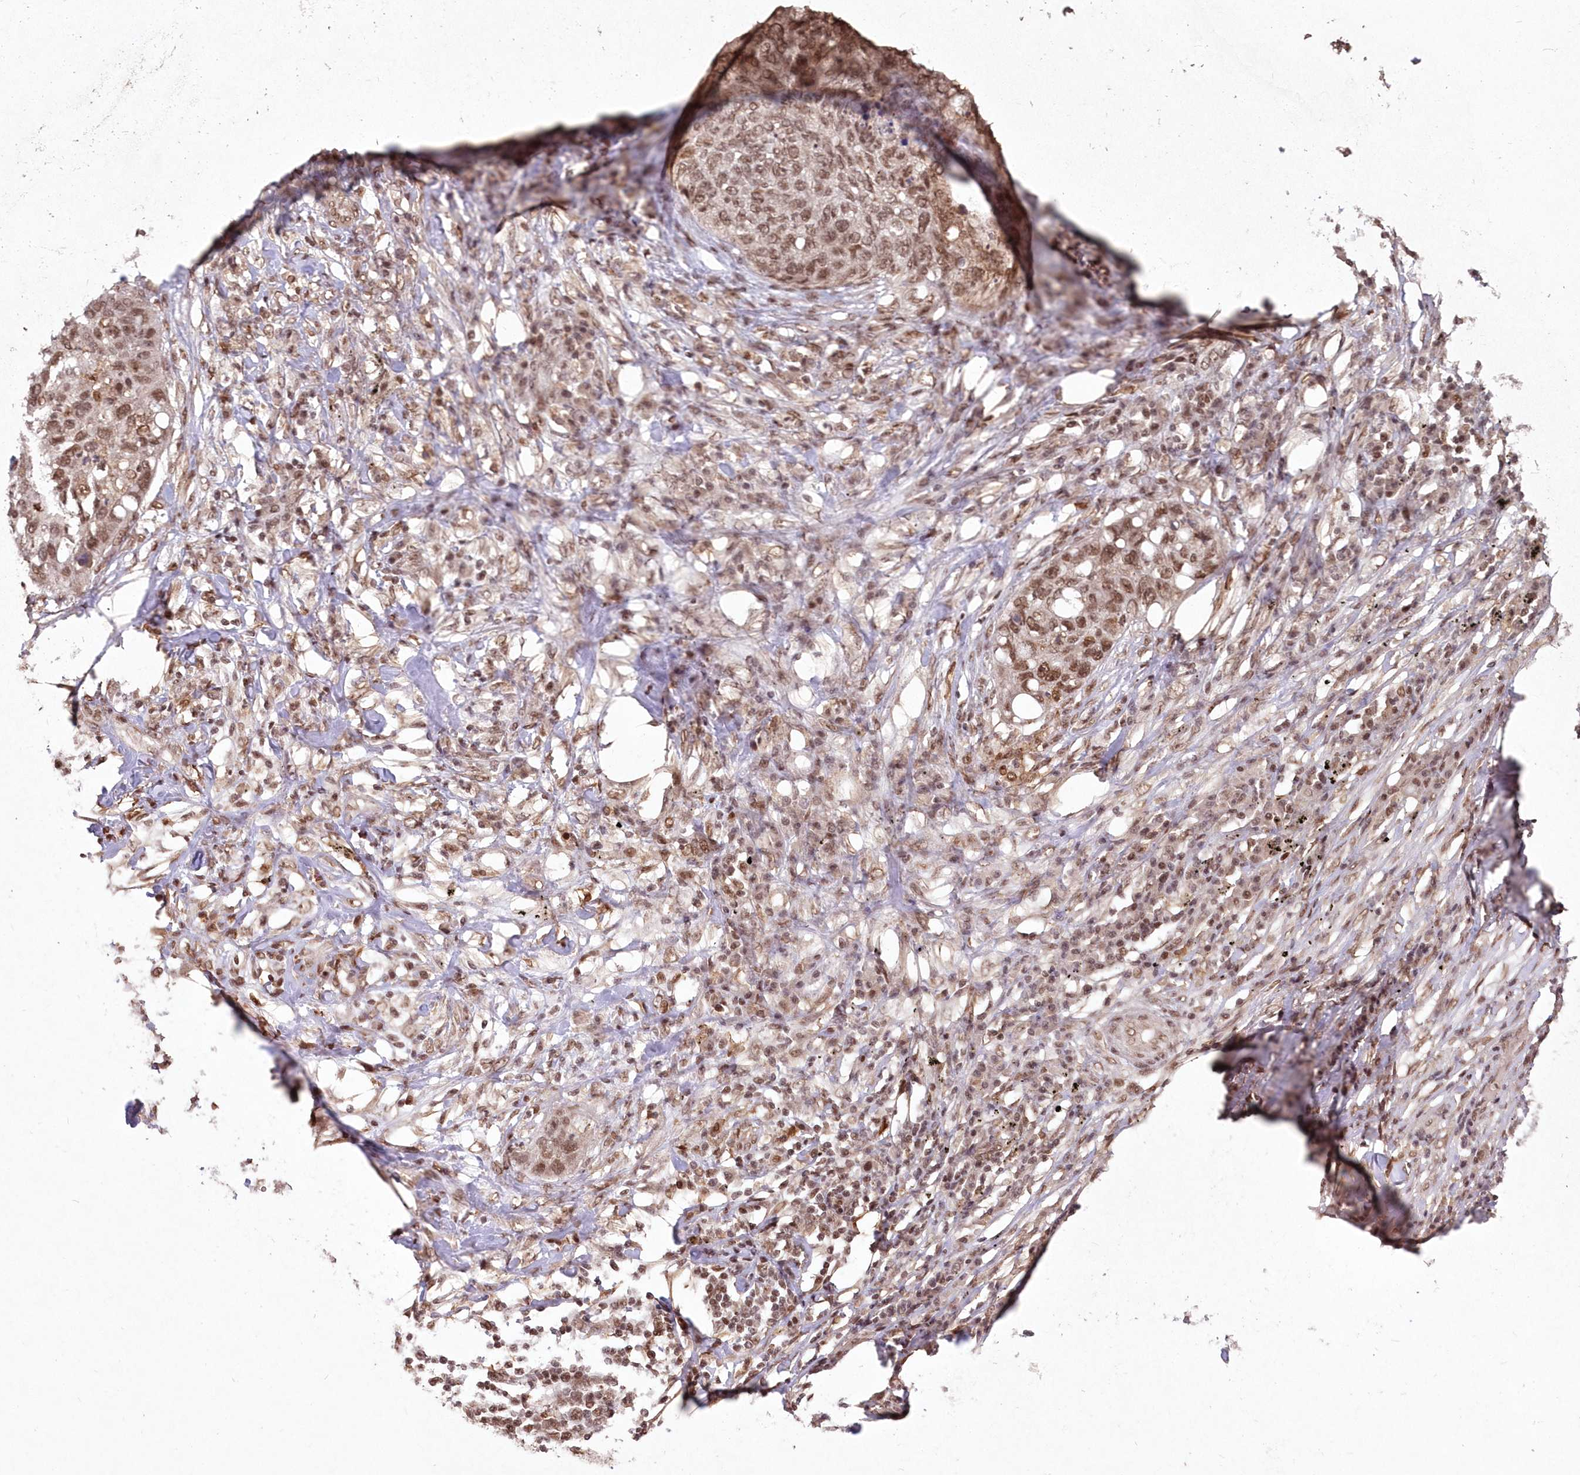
{"staining": {"intensity": "moderate", "quantity": ">75%", "location": "nuclear"}, "tissue": "lung cancer", "cell_type": "Tumor cells", "image_type": "cancer", "snomed": [{"axis": "morphology", "description": "Squamous cell carcinoma, NOS"}, {"axis": "topography", "description": "Lung"}], "caption": "Lung cancer (squamous cell carcinoma) stained for a protein shows moderate nuclear positivity in tumor cells.", "gene": "PDS5A", "patient": {"sex": "female", "age": 63}}